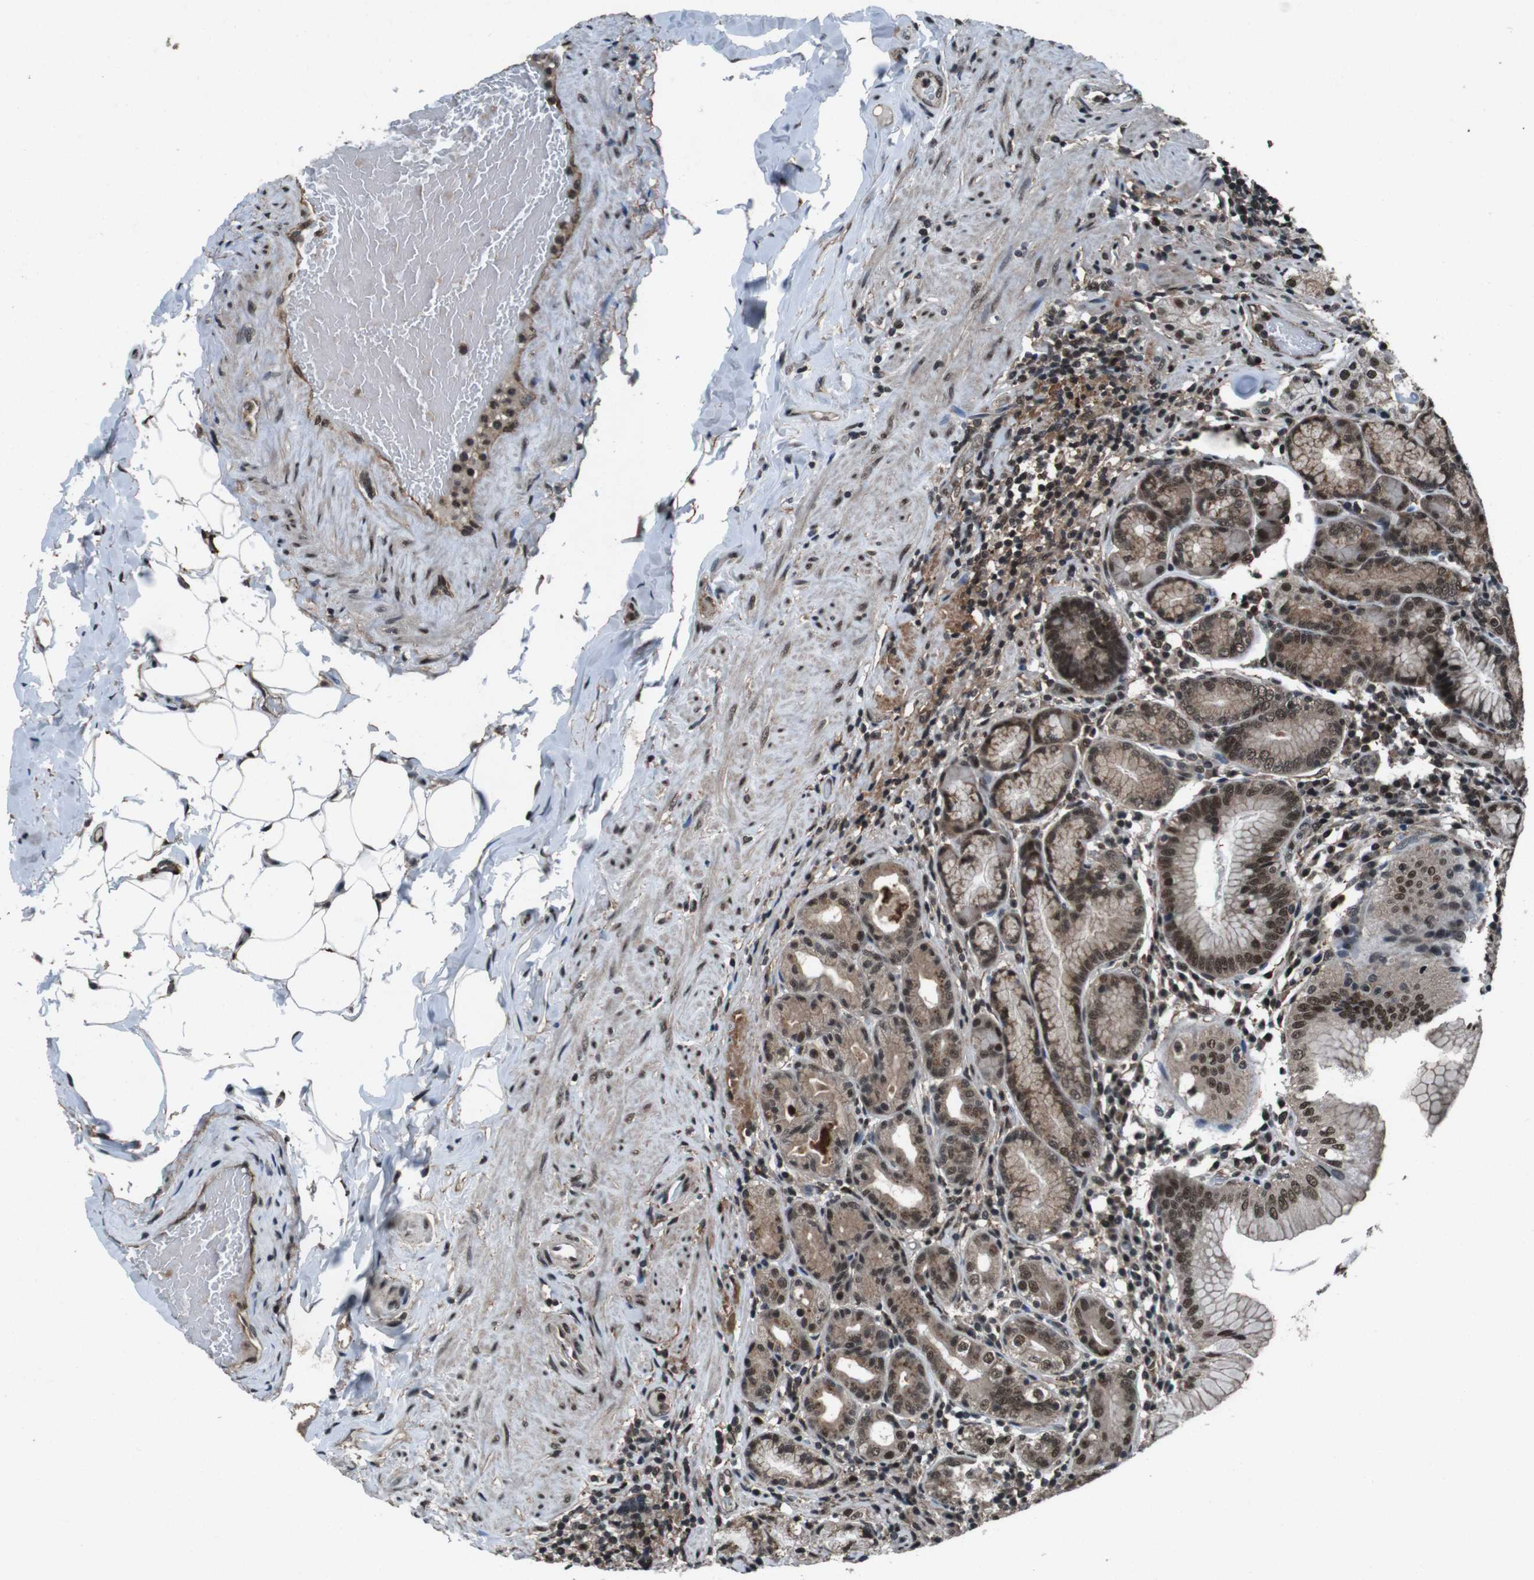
{"staining": {"intensity": "strong", "quantity": ">75%", "location": "cytoplasmic/membranous,nuclear"}, "tissue": "stomach", "cell_type": "Glandular cells", "image_type": "normal", "snomed": [{"axis": "morphology", "description": "Normal tissue, NOS"}, {"axis": "topography", "description": "Stomach, lower"}], "caption": "Immunohistochemistry (IHC) image of unremarkable stomach: human stomach stained using immunohistochemistry (IHC) exhibits high levels of strong protein expression localized specifically in the cytoplasmic/membranous,nuclear of glandular cells, appearing as a cytoplasmic/membranous,nuclear brown color.", "gene": "NR4A2", "patient": {"sex": "female", "age": 76}}